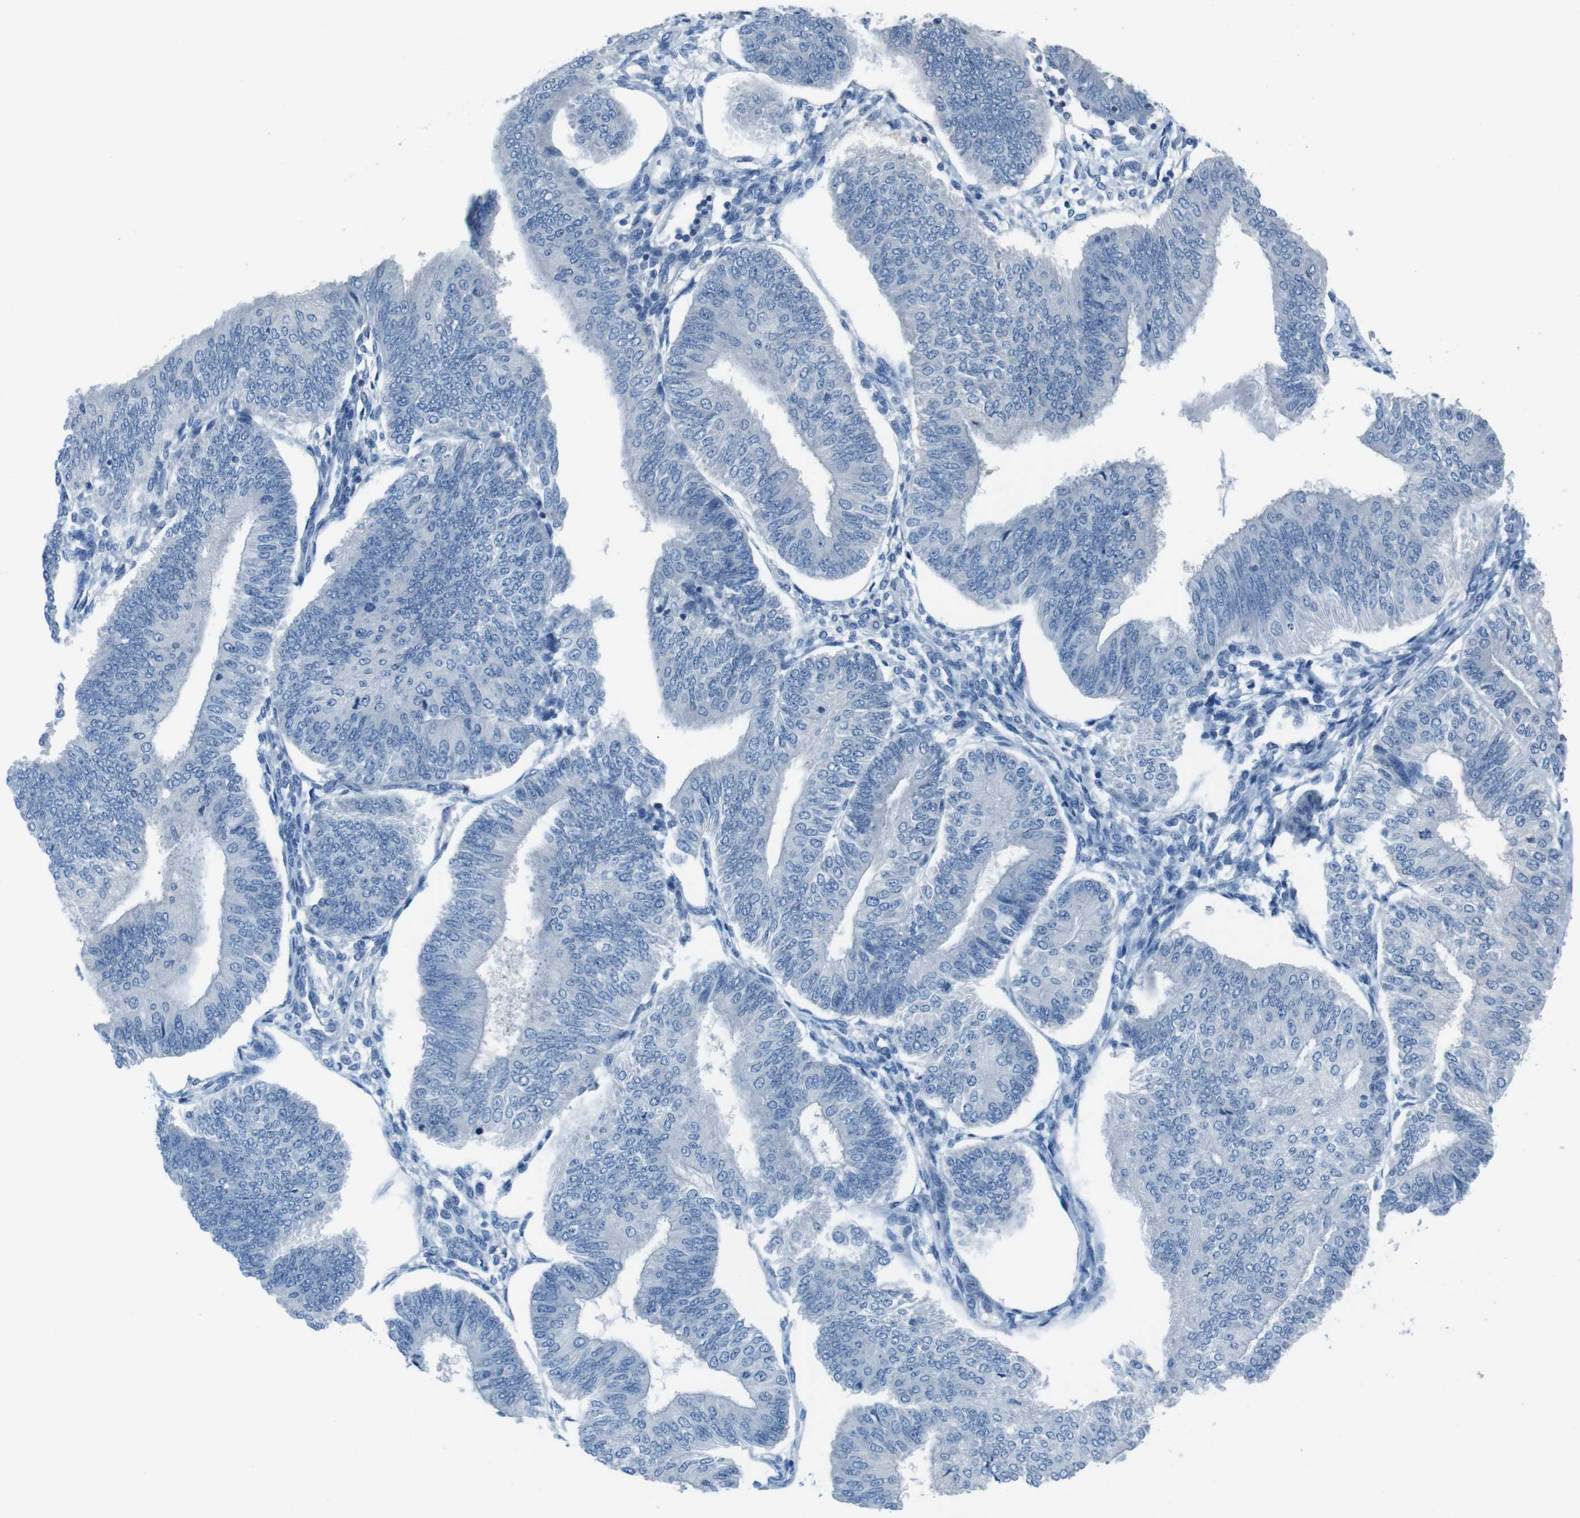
{"staining": {"intensity": "negative", "quantity": "none", "location": "none"}, "tissue": "endometrial cancer", "cell_type": "Tumor cells", "image_type": "cancer", "snomed": [{"axis": "morphology", "description": "Adenocarcinoma, NOS"}, {"axis": "topography", "description": "Endometrium"}], "caption": "DAB (3,3'-diaminobenzidine) immunohistochemical staining of endometrial adenocarcinoma reveals no significant positivity in tumor cells.", "gene": "NANOS2", "patient": {"sex": "female", "age": 58}}